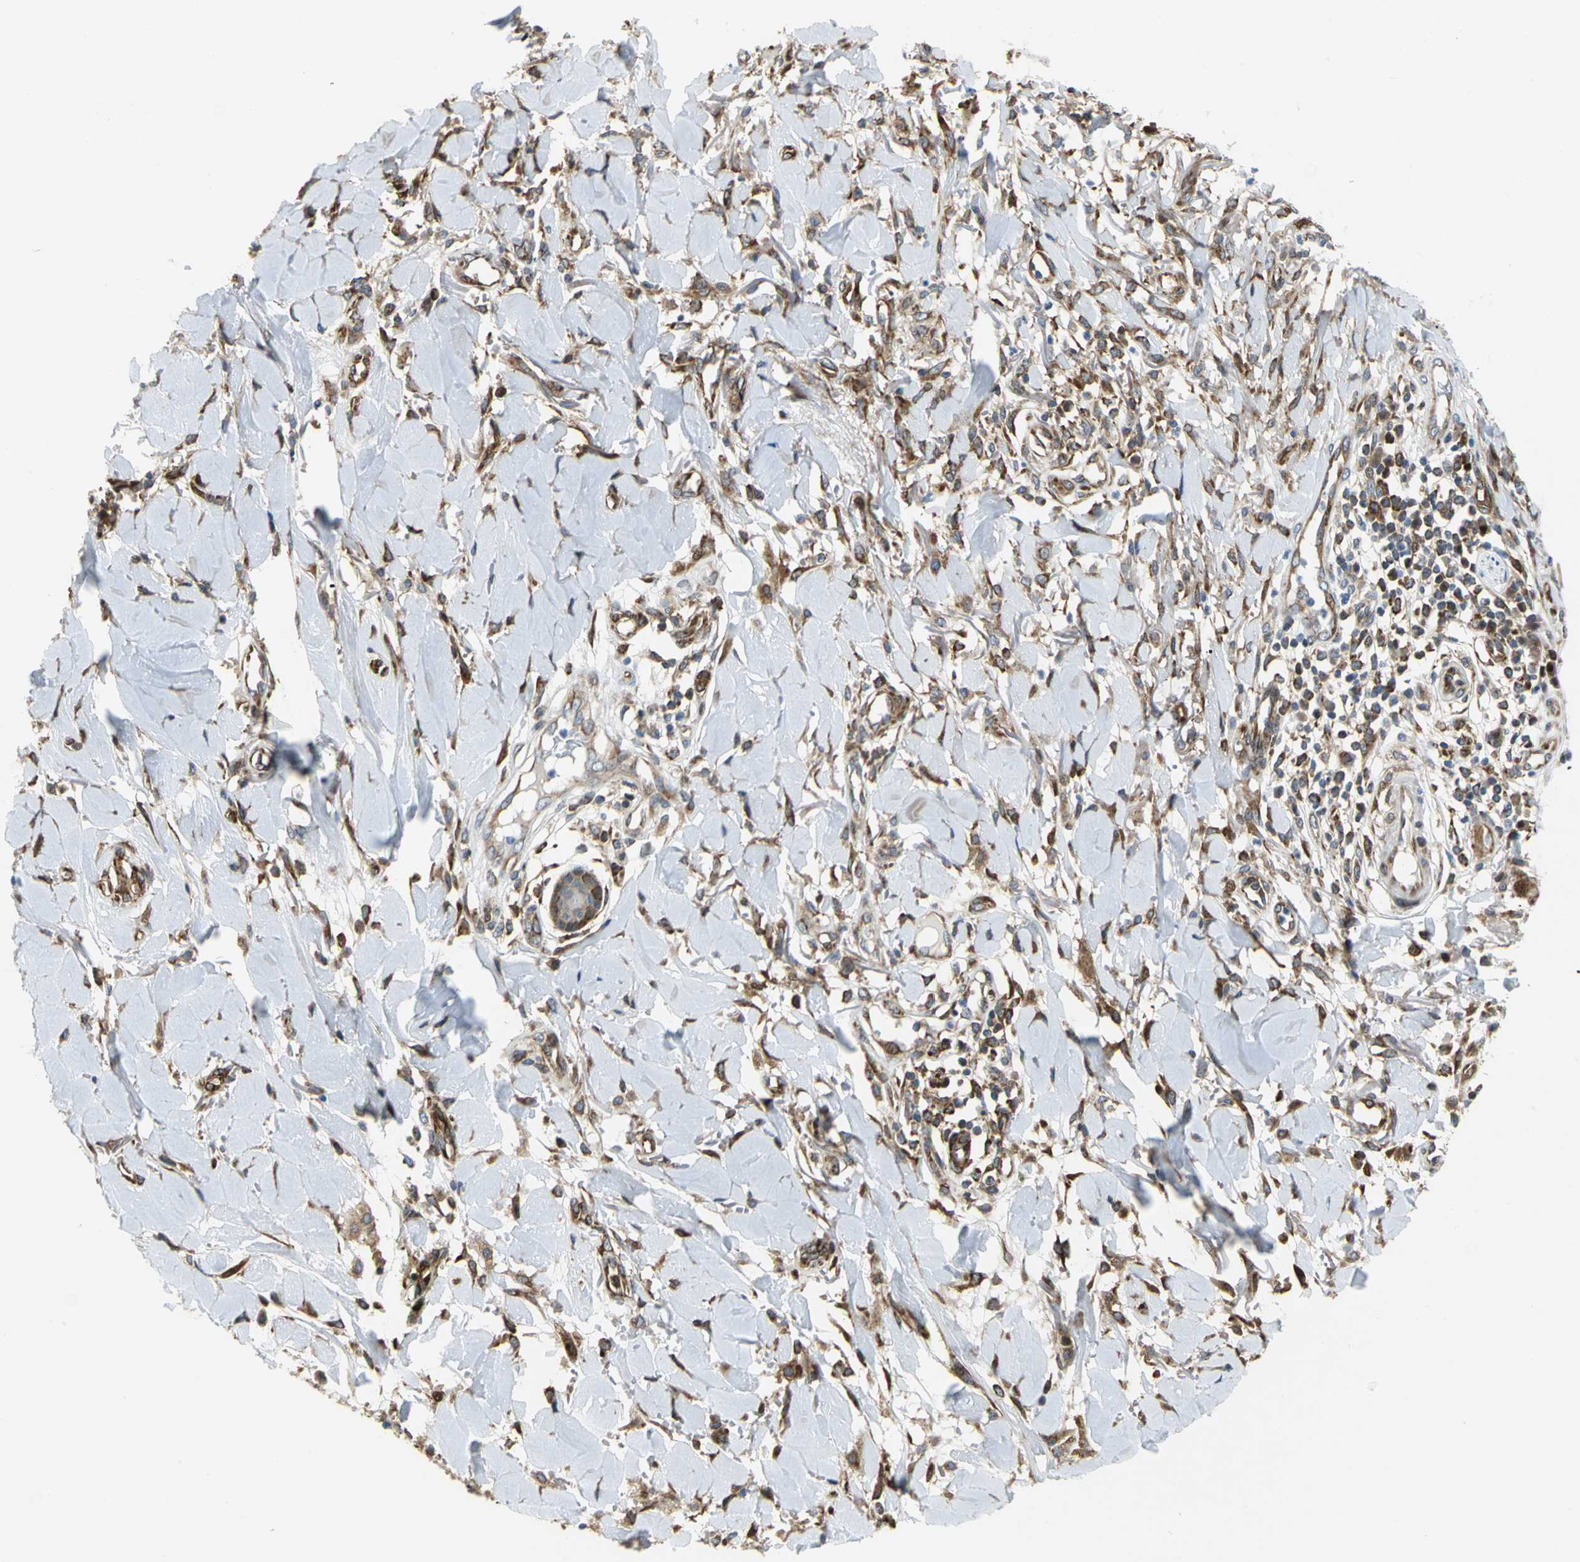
{"staining": {"intensity": "moderate", "quantity": ">75%", "location": "cytoplasmic/membranous"}, "tissue": "skin cancer", "cell_type": "Tumor cells", "image_type": "cancer", "snomed": [{"axis": "morphology", "description": "Squamous cell carcinoma, NOS"}, {"axis": "topography", "description": "Skin"}], "caption": "IHC micrograph of human squamous cell carcinoma (skin) stained for a protein (brown), which shows medium levels of moderate cytoplasmic/membranous staining in about >75% of tumor cells.", "gene": "YBX1", "patient": {"sex": "female", "age": 78}}